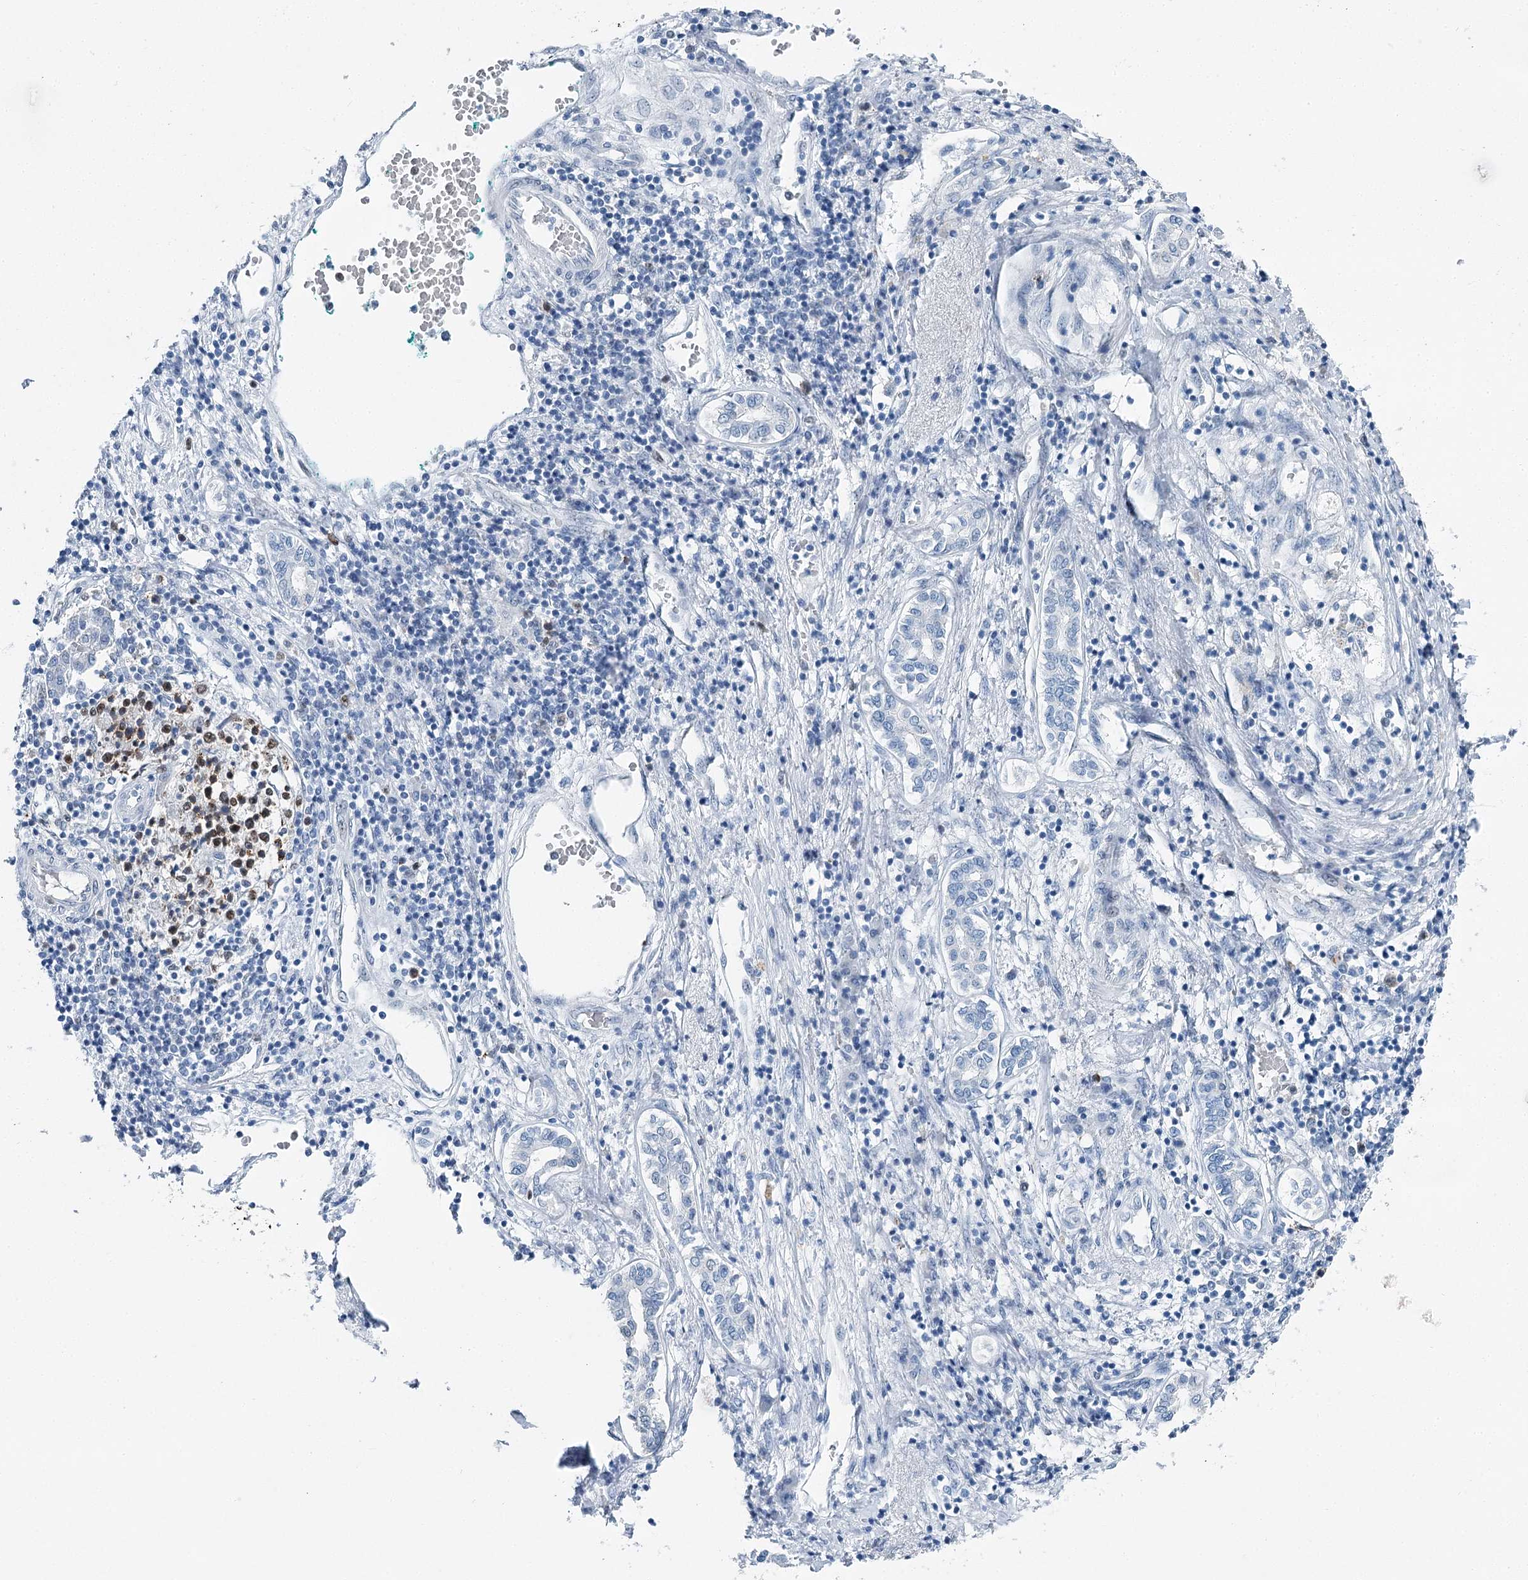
{"staining": {"intensity": "negative", "quantity": "none", "location": "none"}, "tissue": "liver cancer", "cell_type": "Tumor cells", "image_type": "cancer", "snomed": [{"axis": "morphology", "description": "Carcinoma, Hepatocellular, NOS"}, {"axis": "topography", "description": "Liver"}], "caption": "Hepatocellular carcinoma (liver) was stained to show a protein in brown. There is no significant expression in tumor cells.", "gene": "HAT1", "patient": {"sex": "male", "age": 65}}